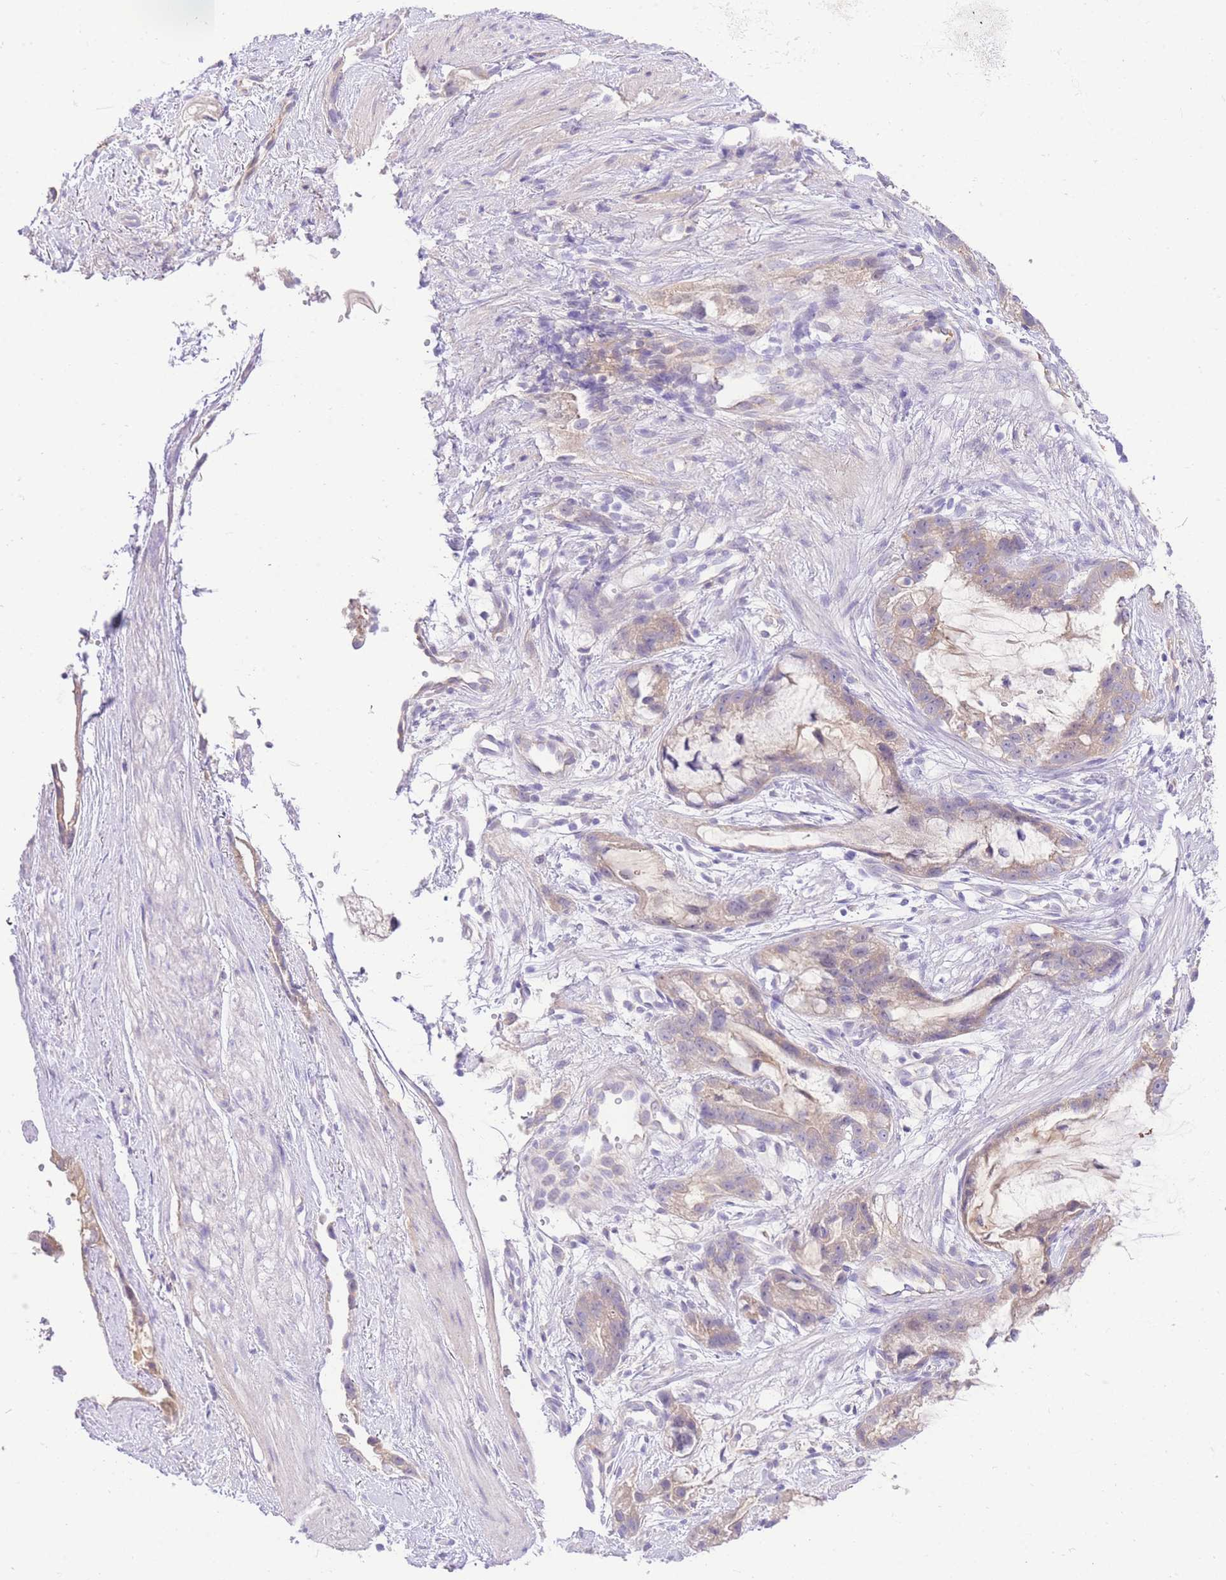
{"staining": {"intensity": "weak", "quantity": ">75%", "location": "cytoplasmic/membranous"}, "tissue": "stomach cancer", "cell_type": "Tumor cells", "image_type": "cancer", "snomed": [{"axis": "morphology", "description": "Adenocarcinoma, NOS"}, {"axis": "topography", "description": "Stomach"}], "caption": "Immunohistochemical staining of stomach adenocarcinoma demonstrates low levels of weak cytoplasmic/membranous expression in approximately >75% of tumor cells.", "gene": "LIPH", "patient": {"sex": "male", "age": 55}}